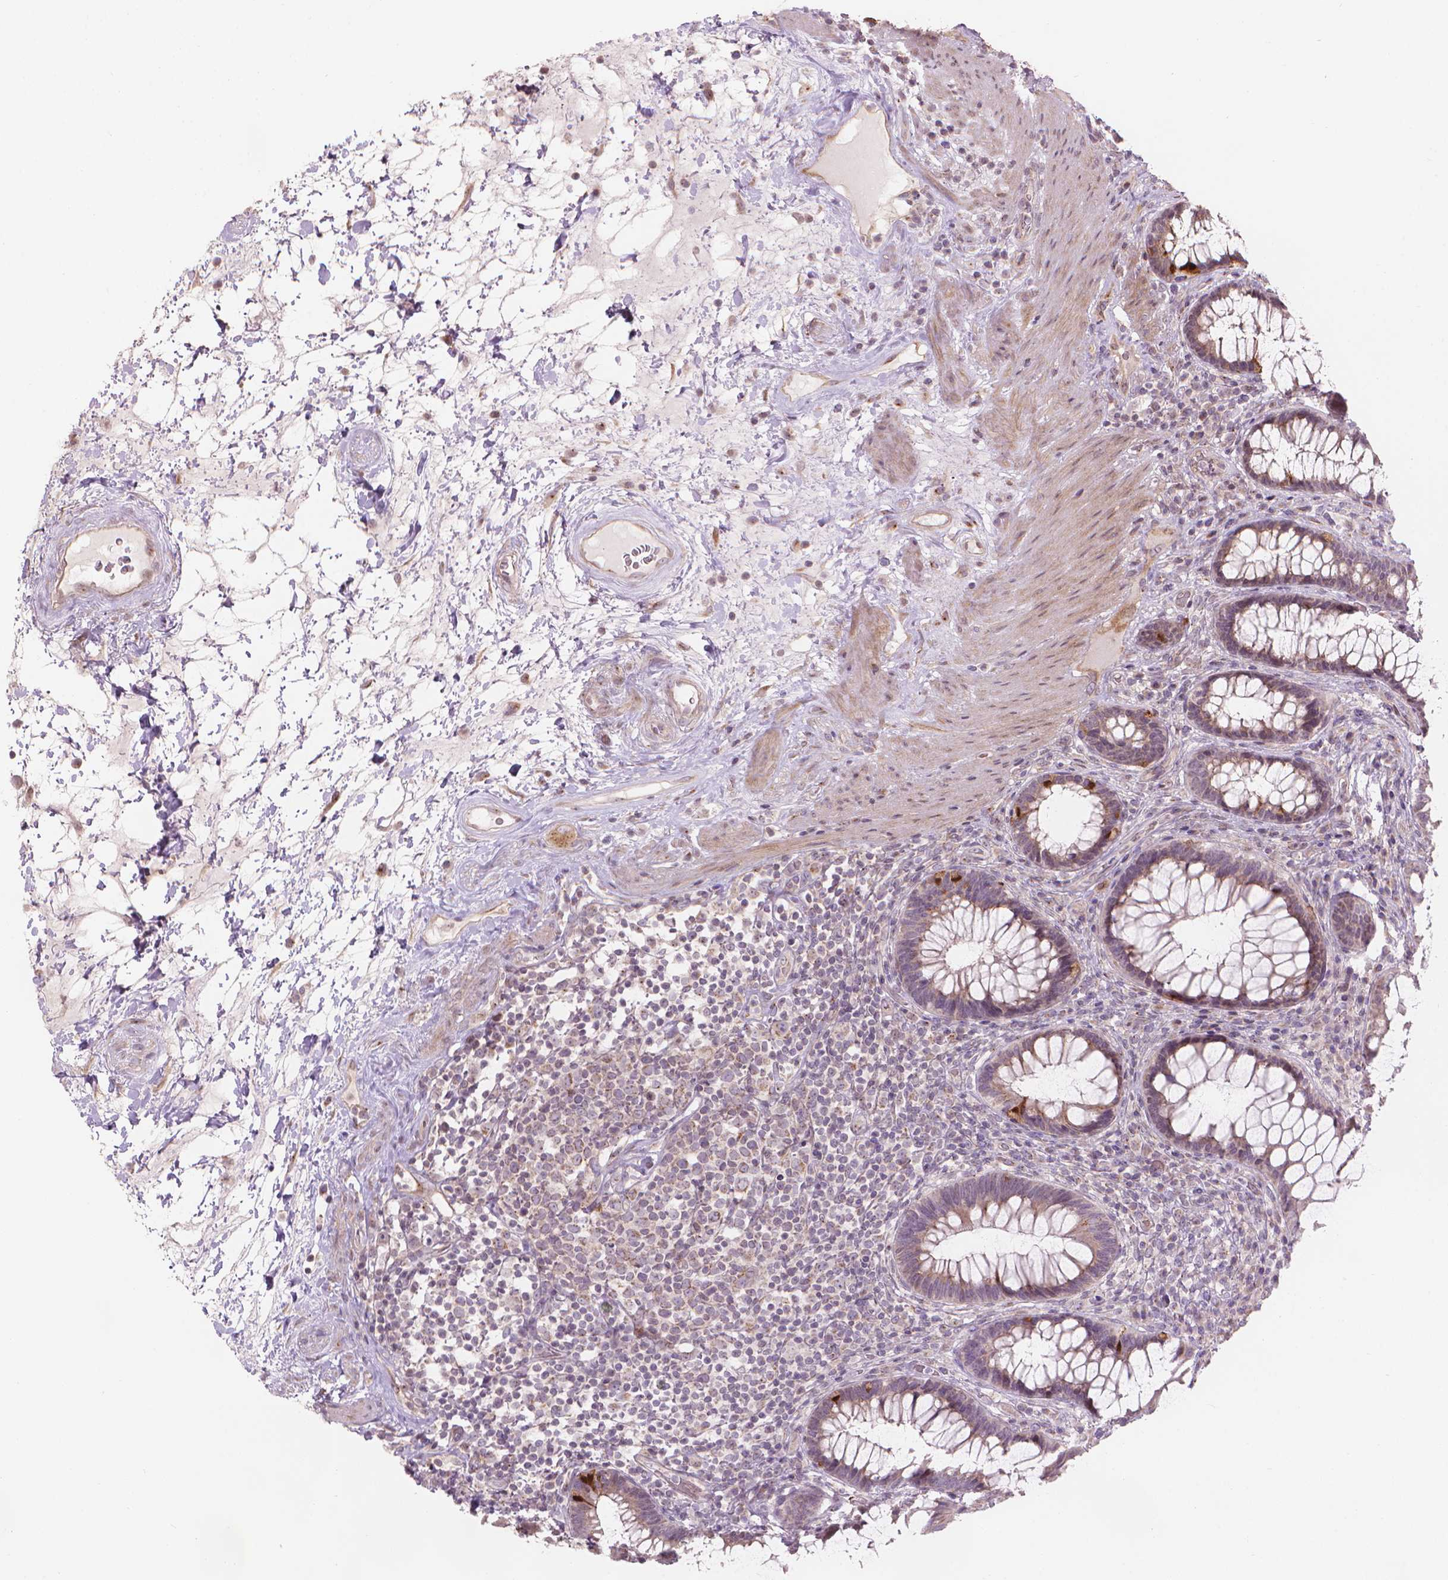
{"staining": {"intensity": "strong", "quantity": "<25%", "location": "nuclear"}, "tissue": "rectum", "cell_type": "Glandular cells", "image_type": "normal", "snomed": [{"axis": "morphology", "description": "Normal tissue, NOS"}, {"axis": "topography", "description": "Rectum"}], "caption": "Glandular cells exhibit medium levels of strong nuclear staining in about <25% of cells in unremarkable human rectum.", "gene": "IFFO1", "patient": {"sex": "male", "age": 72}}